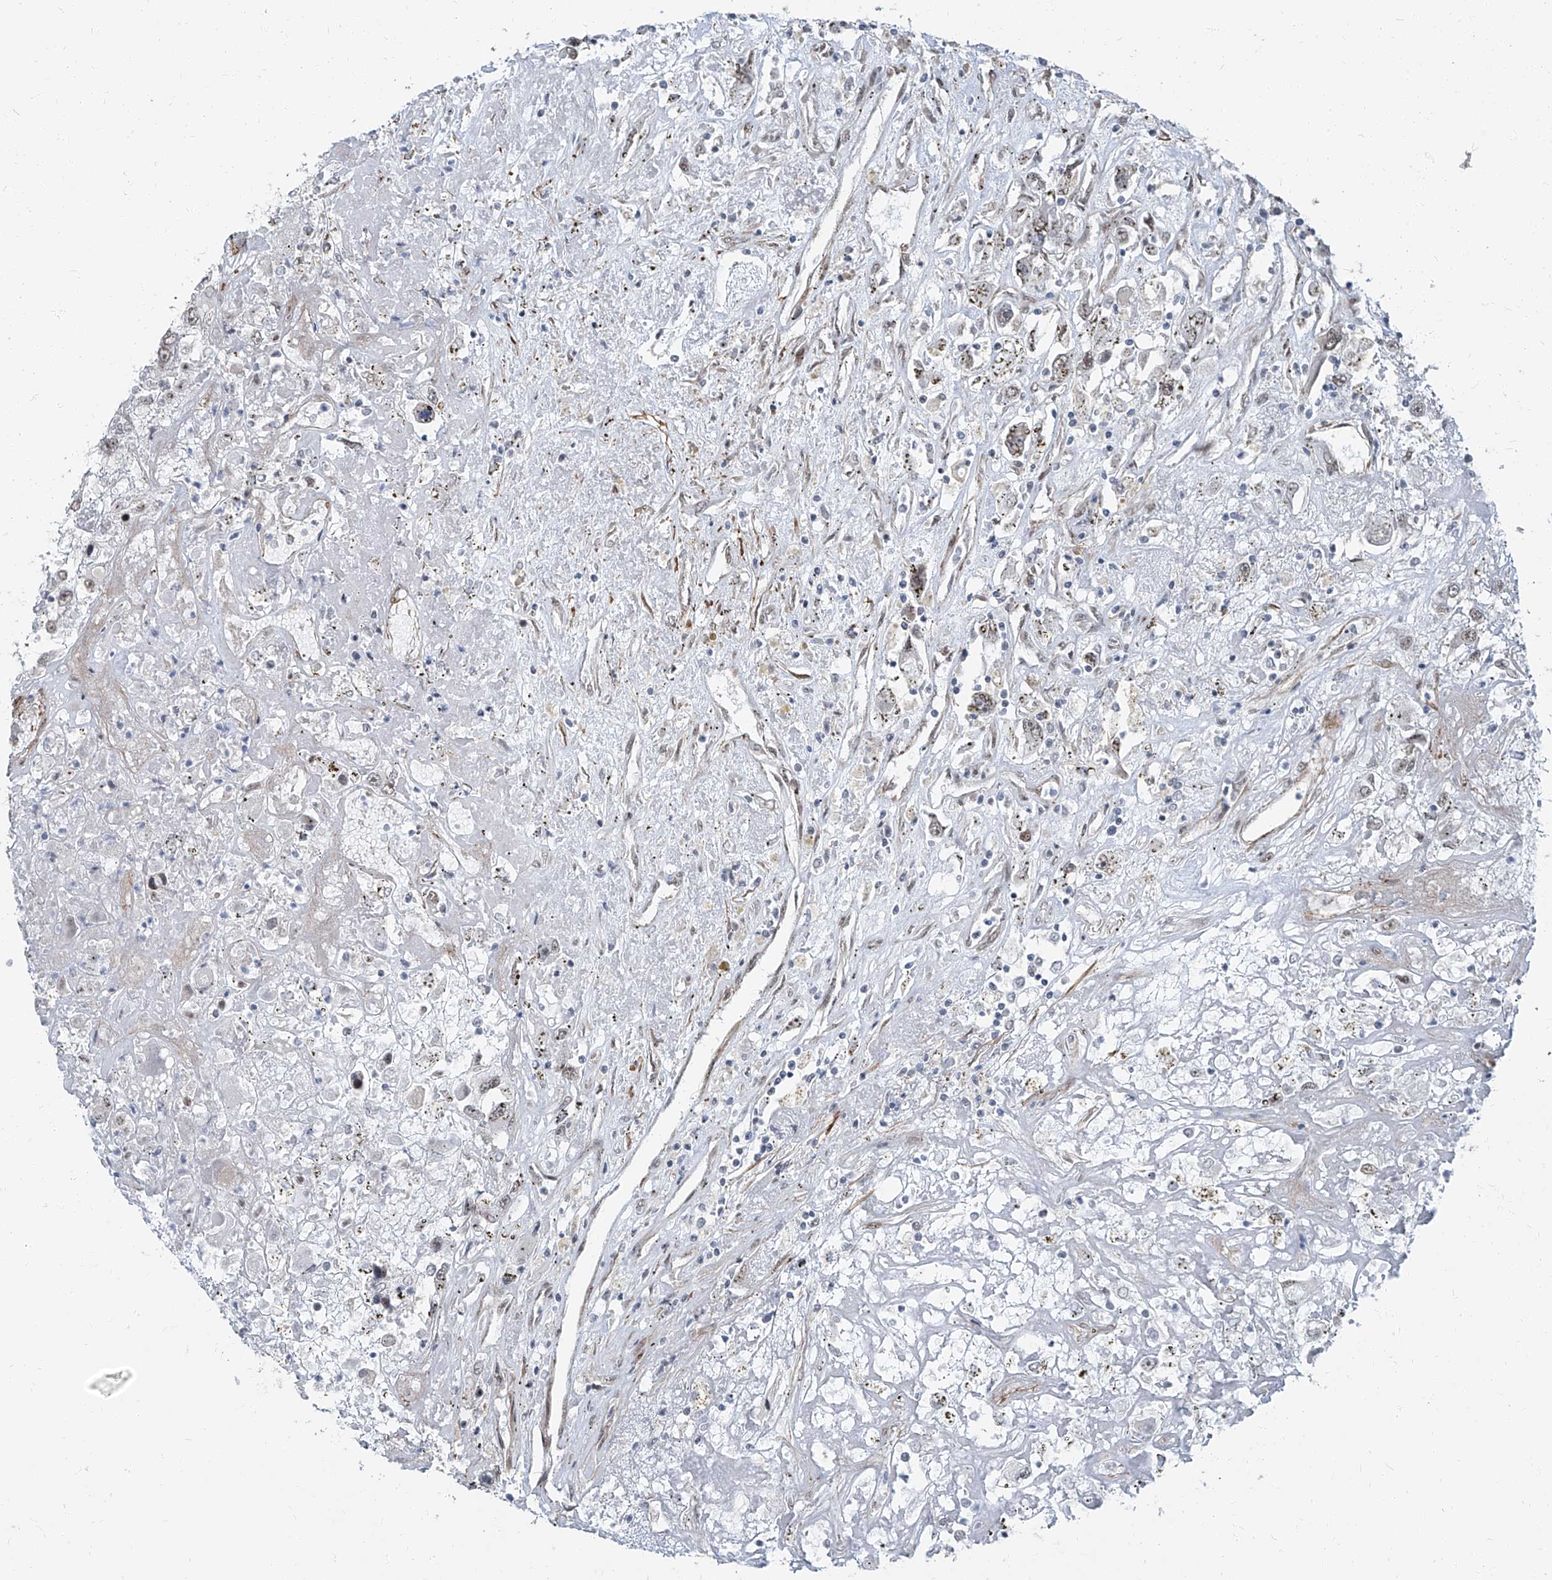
{"staining": {"intensity": "weak", "quantity": "<25%", "location": "nuclear"}, "tissue": "renal cancer", "cell_type": "Tumor cells", "image_type": "cancer", "snomed": [{"axis": "morphology", "description": "Adenocarcinoma, NOS"}, {"axis": "topography", "description": "Kidney"}], "caption": "Micrograph shows no significant protein expression in tumor cells of adenocarcinoma (renal).", "gene": "TXLNB", "patient": {"sex": "female", "age": 52}}